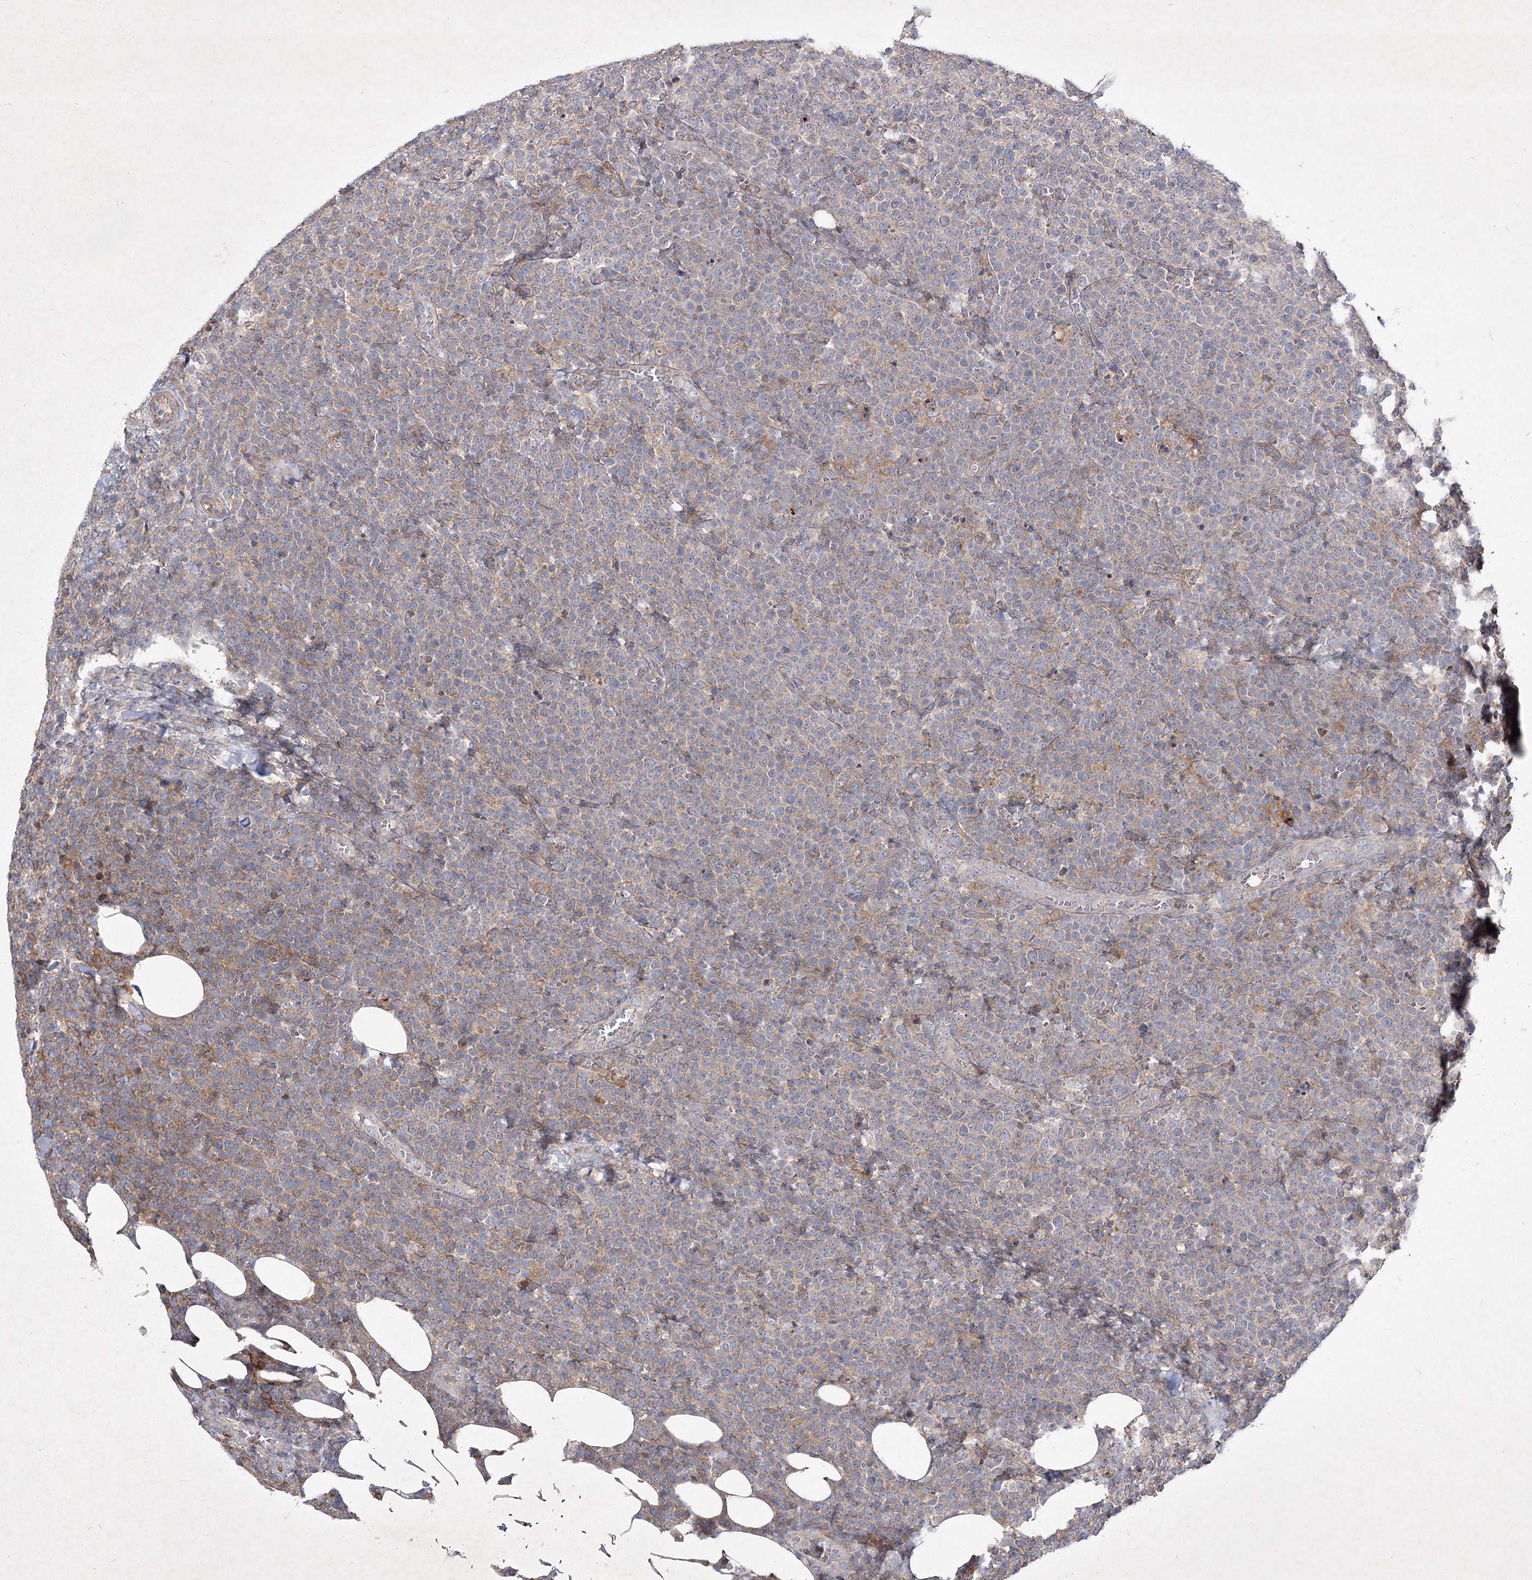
{"staining": {"intensity": "weak", "quantity": "<25%", "location": "cytoplasmic/membranous"}, "tissue": "lymphoma", "cell_type": "Tumor cells", "image_type": "cancer", "snomed": [{"axis": "morphology", "description": "Malignant lymphoma, non-Hodgkin's type, High grade"}, {"axis": "topography", "description": "Lymph node"}], "caption": "A photomicrograph of human malignant lymphoma, non-Hodgkin's type (high-grade) is negative for staining in tumor cells. (Stains: DAB (3,3'-diaminobenzidine) immunohistochemistry with hematoxylin counter stain, Microscopy: brightfield microscopy at high magnification).", "gene": "CIB2", "patient": {"sex": "male", "age": 61}}